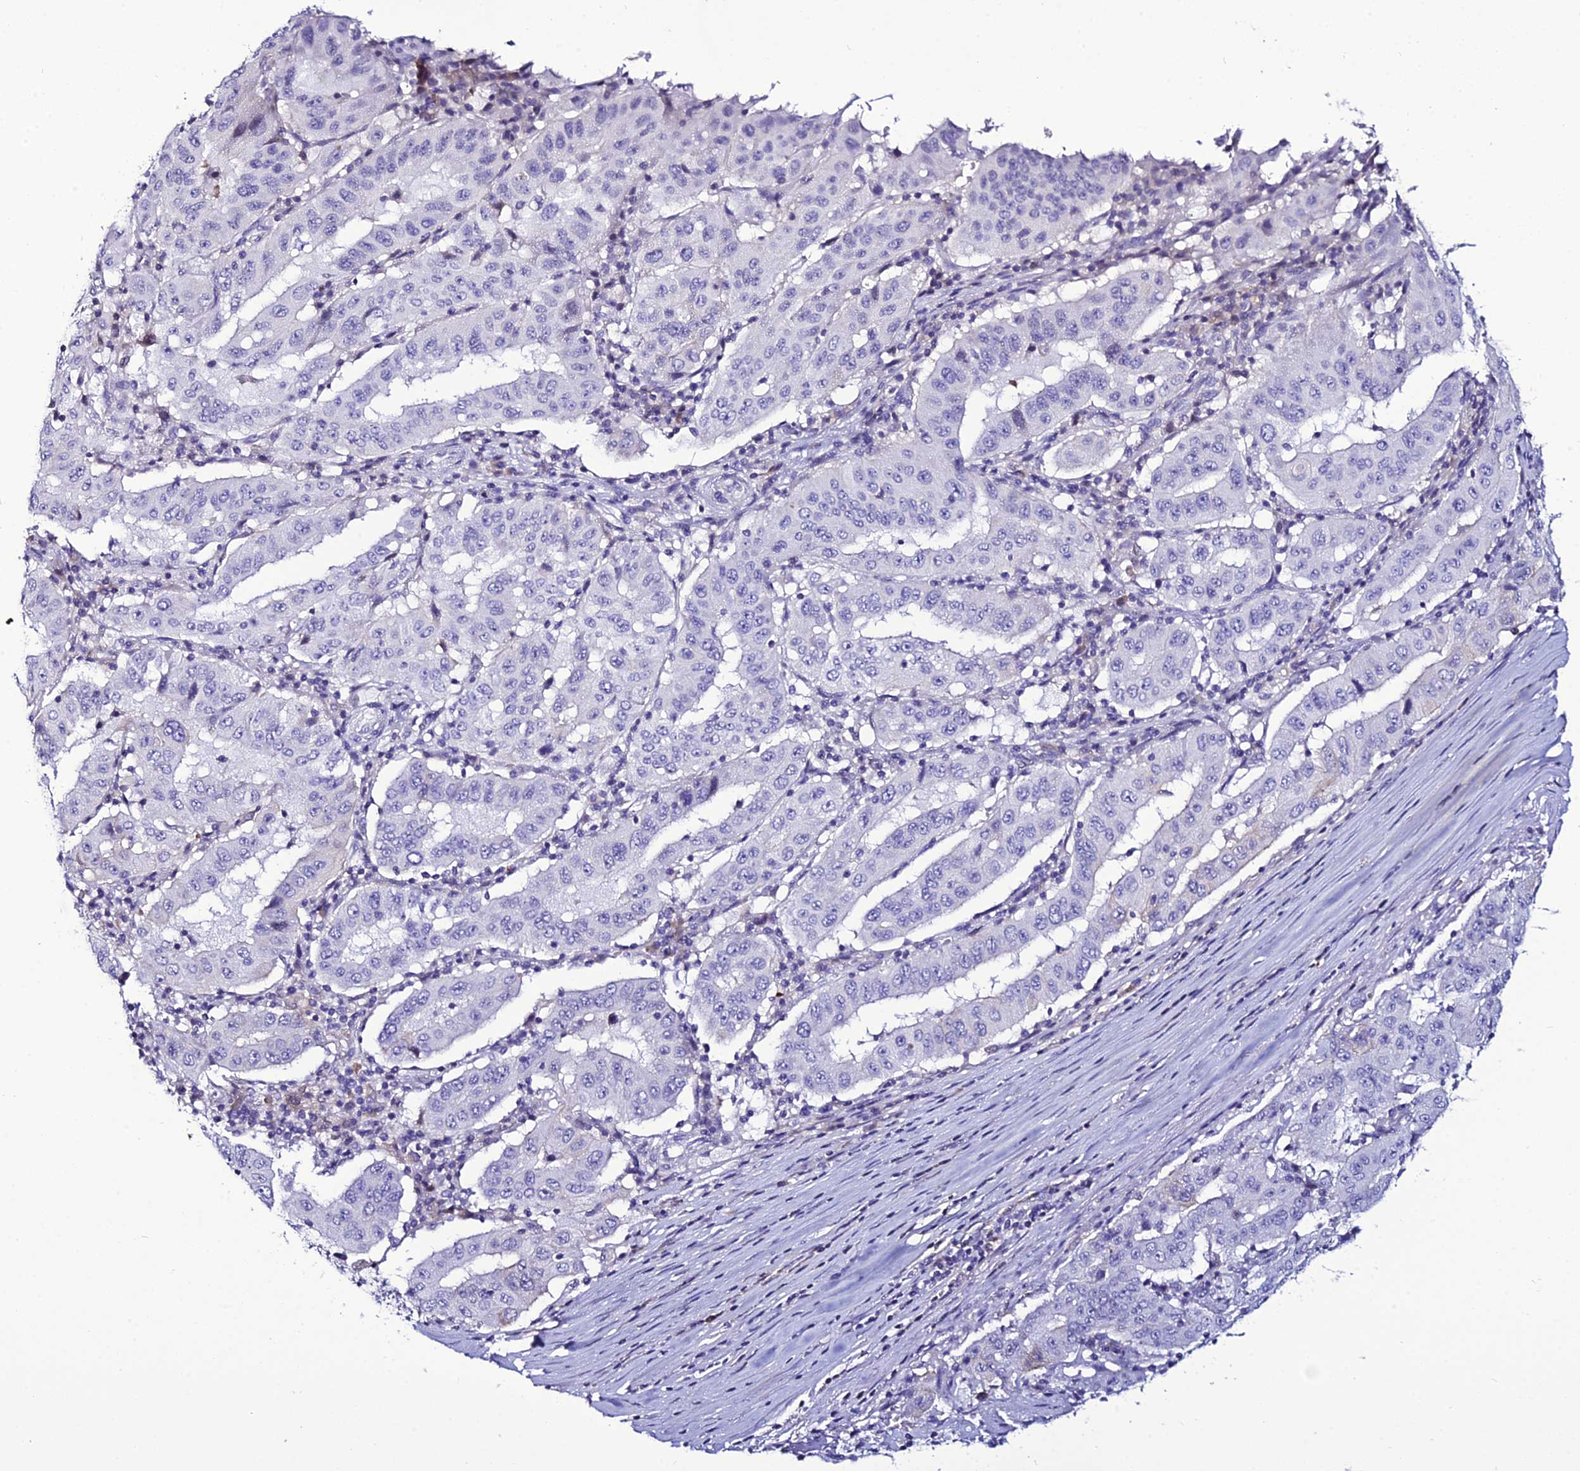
{"staining": {"intensity": "negative", "quantity": "none", "location": "none"}, "tissue": "pancreatic cancer", "cell_type": "Tumor cells", "image_type": "cancer", "snomed": [{"axis": "morphology", "description": "Adenocarcinoma, NOS"}, {"axis": "topography", "description": "Pancreas"}], "caption": "Immunohistochemistry (IHC) micrograph of pancreatic adenocarcinoma stained for a protein (brown), which displays no expression in tumor cells. Nuclei are stained in blue.", "gene": "DEFB132", "patient": {"sex": "male", "age": 63}}